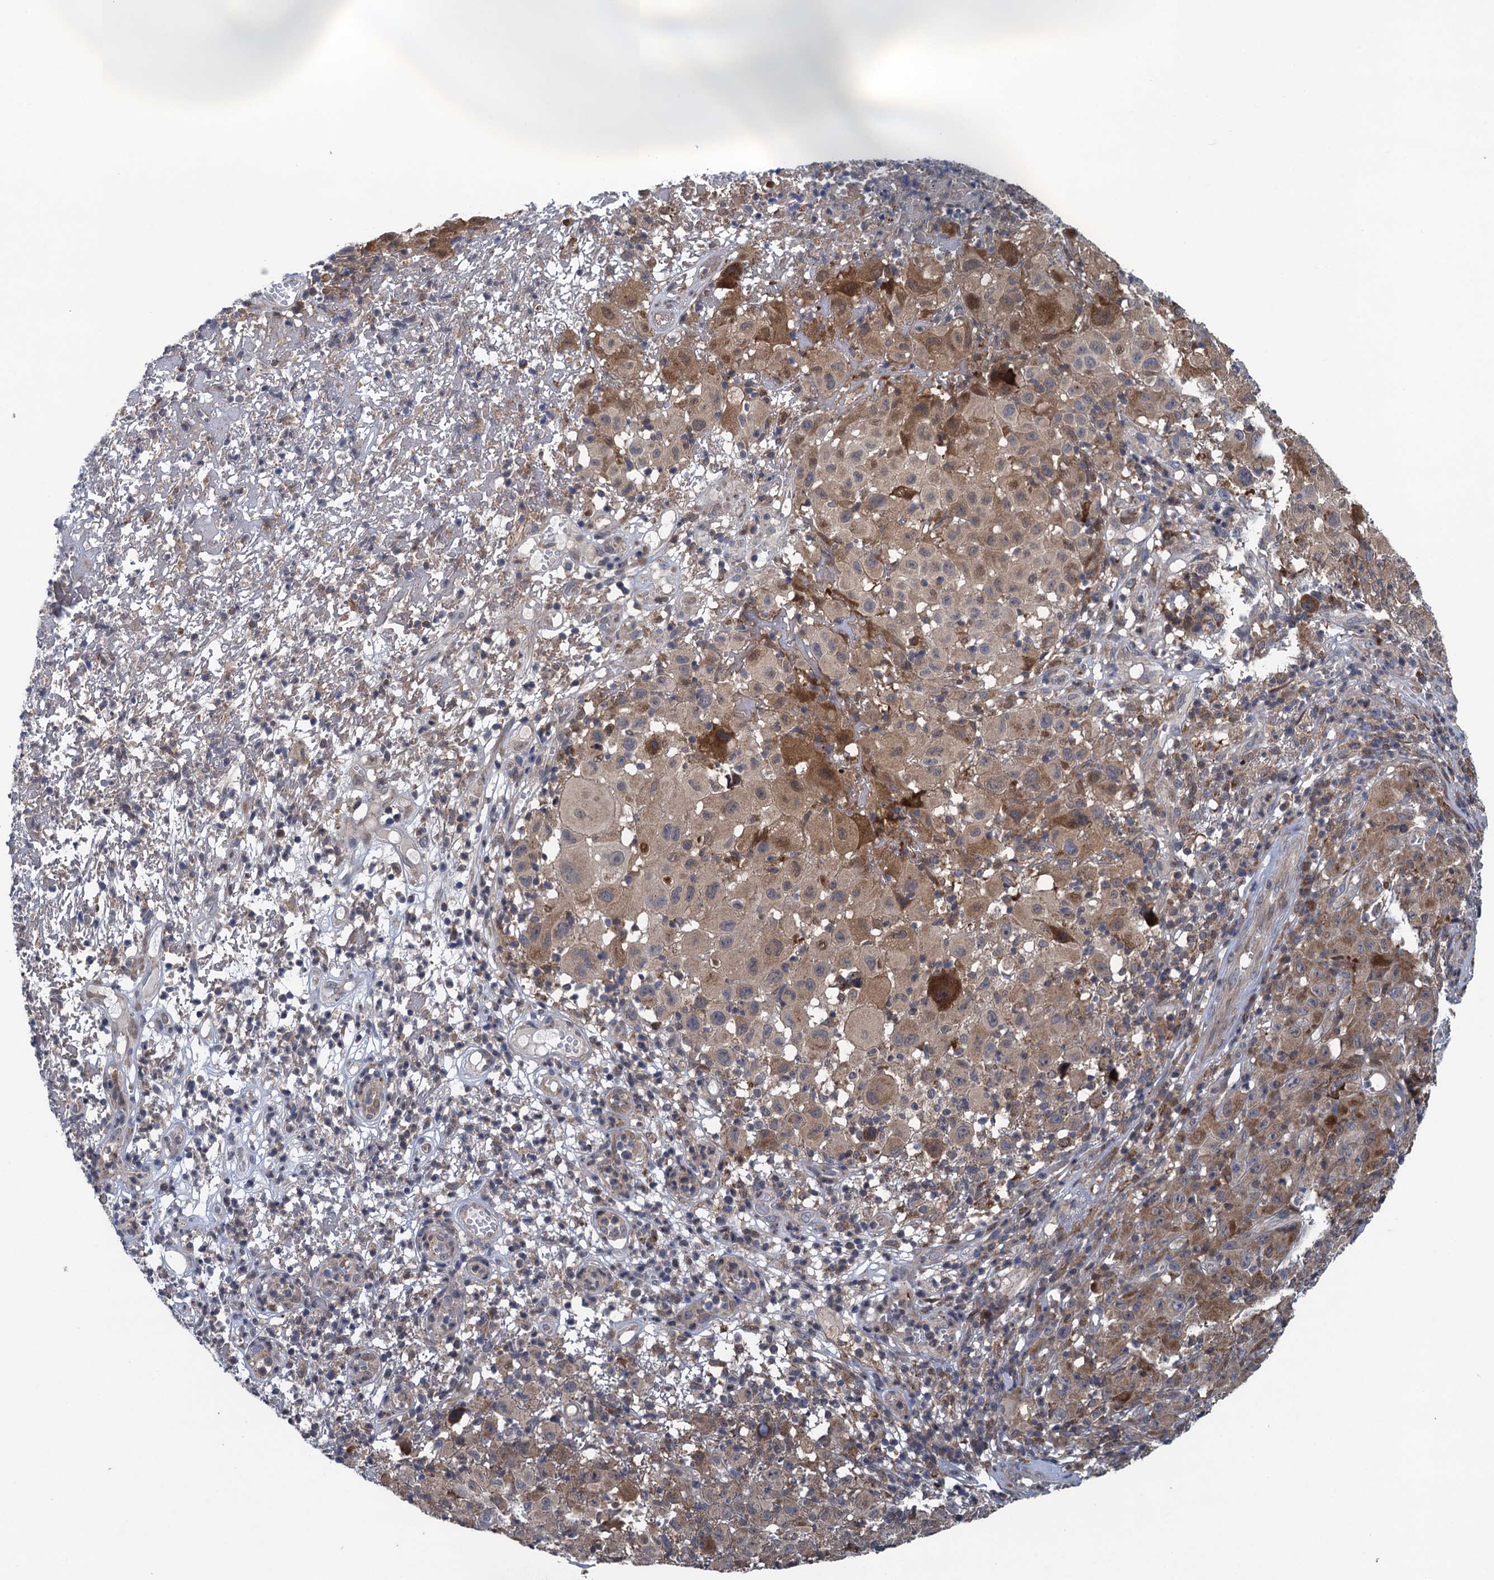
{"staining": {"intensity": "moderate", "quantity": ">75%", "location": "cytoplasmic/membranous"}, "tissue": "melanoma", "cell_type": "Tumor cells", "image_type": "cancer", "snomed": [{"axis": "morphology", "description": "Malignant melanoma, NOS"}, {"axis": "topography", "description": "Skin"}], "caption": "DAB (3,3'-diaminobenzidine) immunohistochemical staining of melanoma displays moderate cytoplasmic/membranous protein positivity in approximately >75% of tumor cells.", "gene": "CNTN5", "patient": {"sex": "male", "age": 73}}